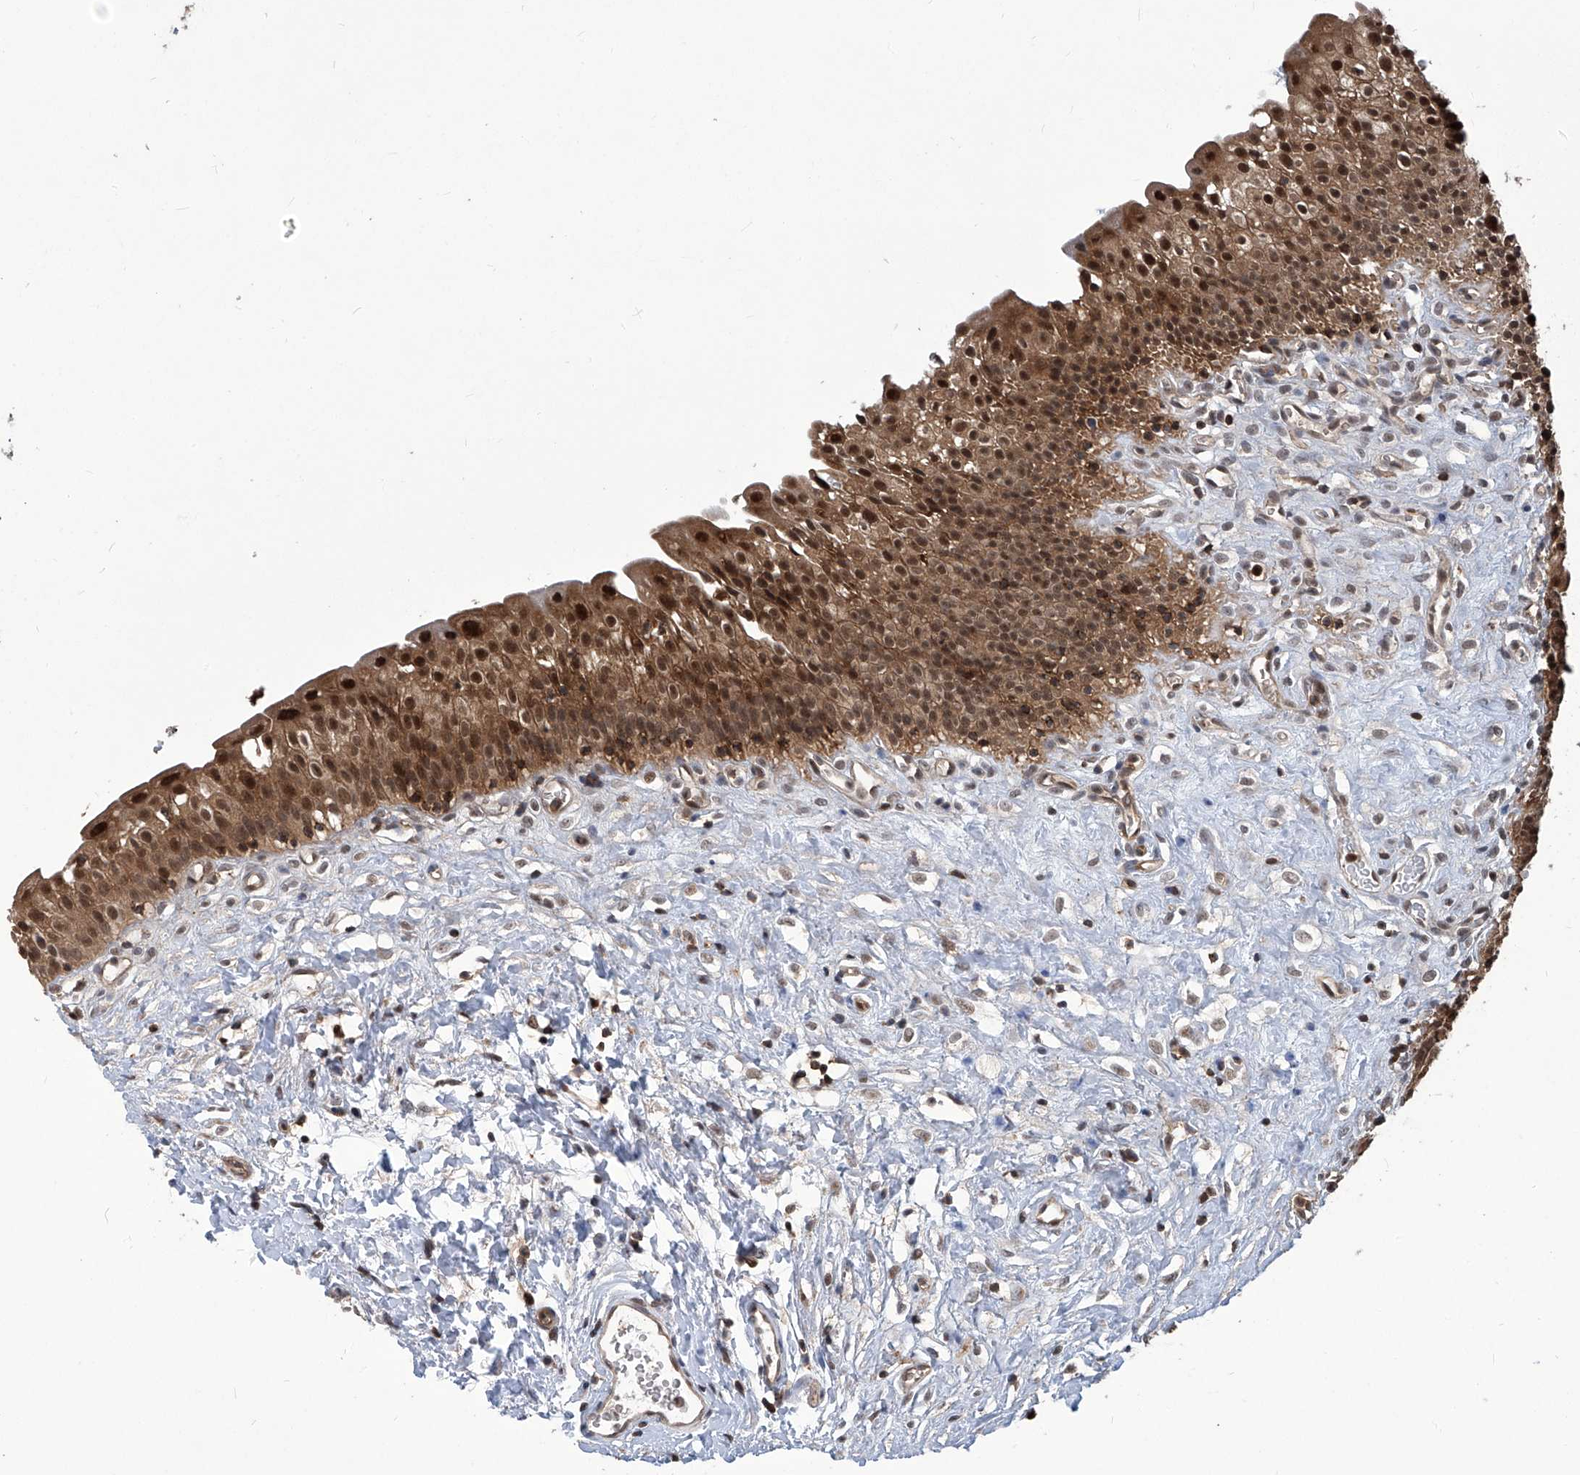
{"staining": {"intensity": "strong", "quantity": "25%-75%", "location": "cytoplasmic/membranous,nuclear"}, "tissue": "urinary bladder", "cell_type": "Urothelial cells", "image_type": "normal", "snomed": [{"axis": "morphology", "description": "Normal tissue, NOS"}, {"axis": "topography", "description": "Urinary bladder"}], "caption": "A brown stain shows strong cytoplasmic/membranous,nuclear staining of a protein in urothelial cells of unremarkable human urinary bladder. The protein is stained brown, and the nuclei are stained in blue (DAB (3,3'-diaminobenzidine) IHC with brightfield microscopy, high magnification).", "gene": "PSMB1", "patient": {"sex": "male", "age": 51}}